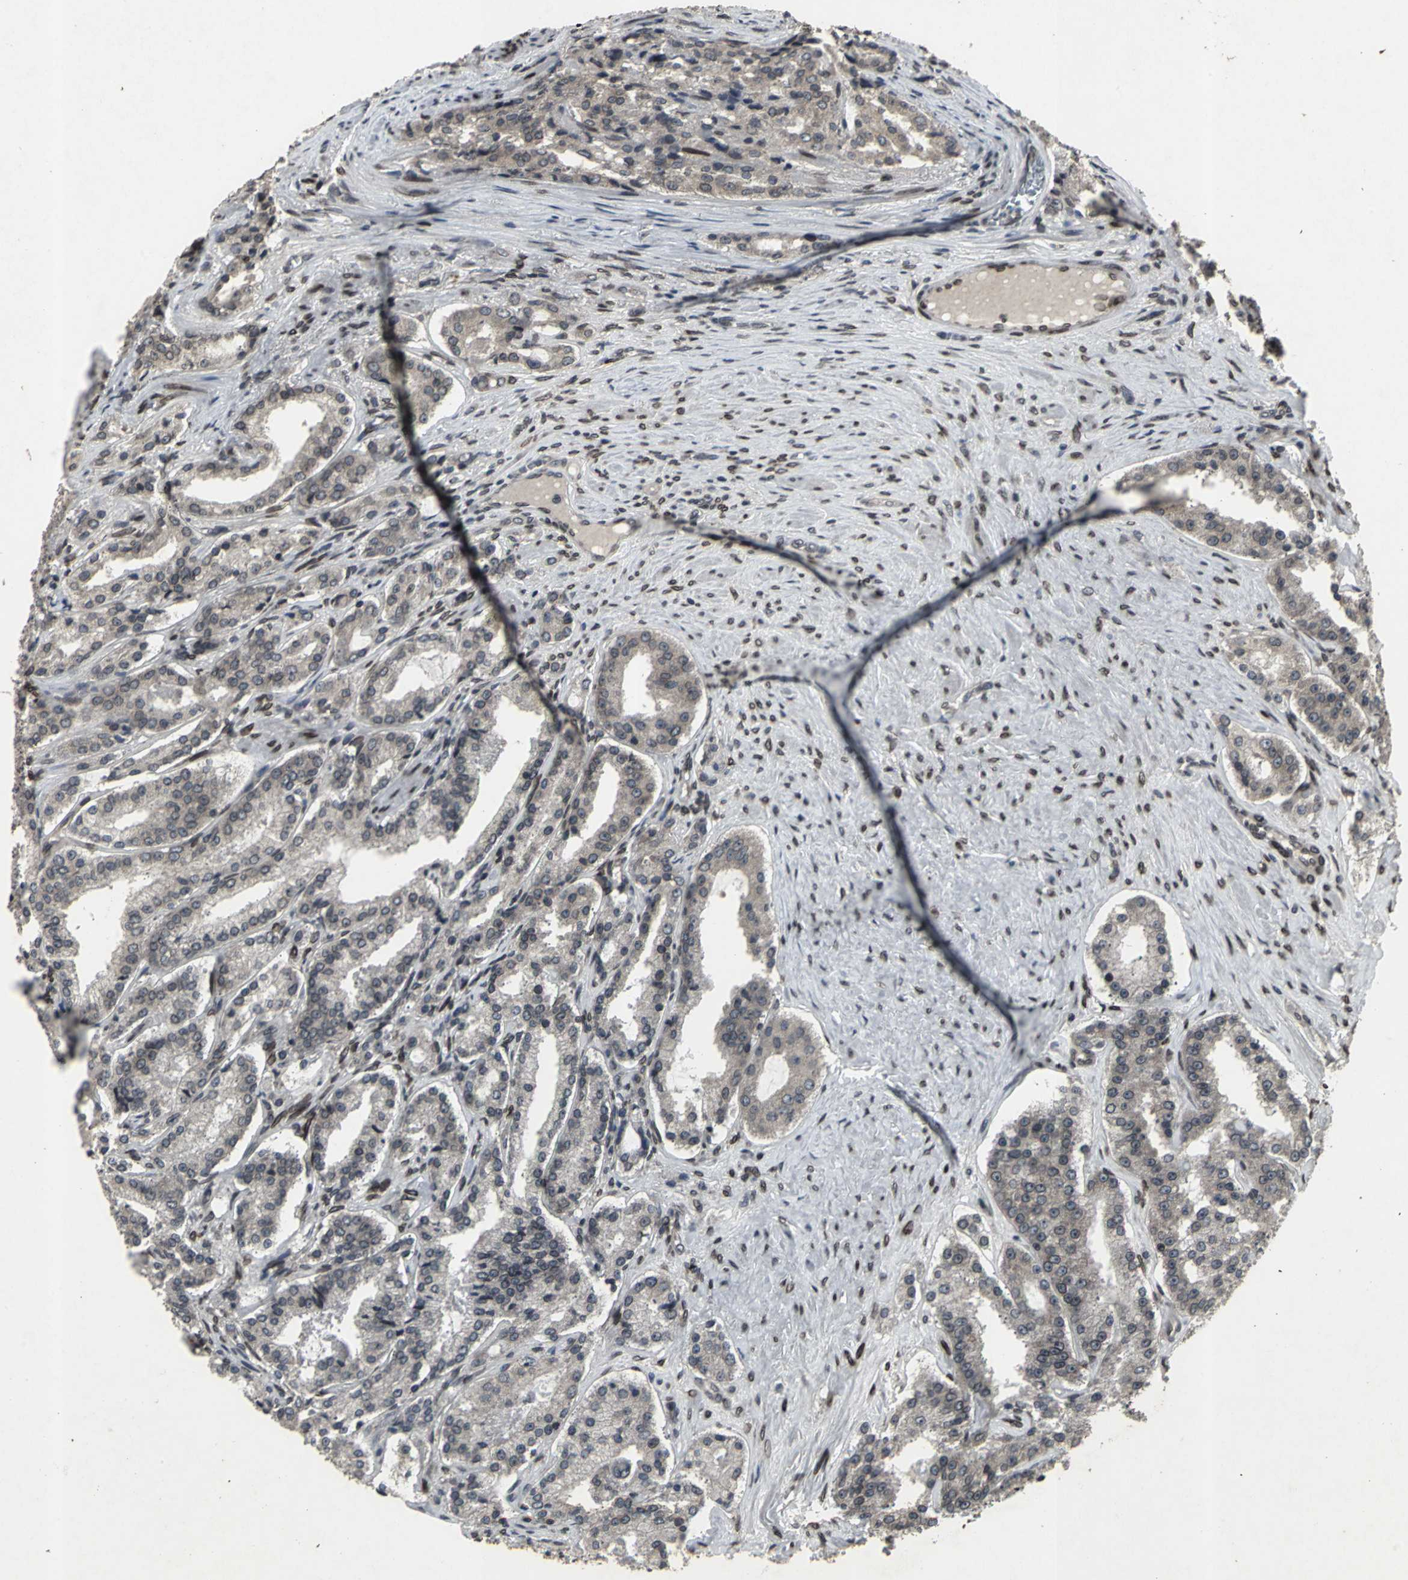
{"staining": {"intensity": "weak", "quantity": "<25%", "location": "cytoplasmic/membranous"}, "tissue": "prostate cancer", "cell_type": "Tumor cells", "image_type": "cancer", "snomed": [{"axis": "morphology", "description": "Adenocarcinoma, Medium grade"}, {"axis": "topography", "description": "Prostate"}], "caption": "Immunohistochemical staining of medium-grade adenocarcinoma (prostate) displays no significant staining in tumor cells.", "gene": "SH2B3", "patient": {"sex": "male", "age": 72}}